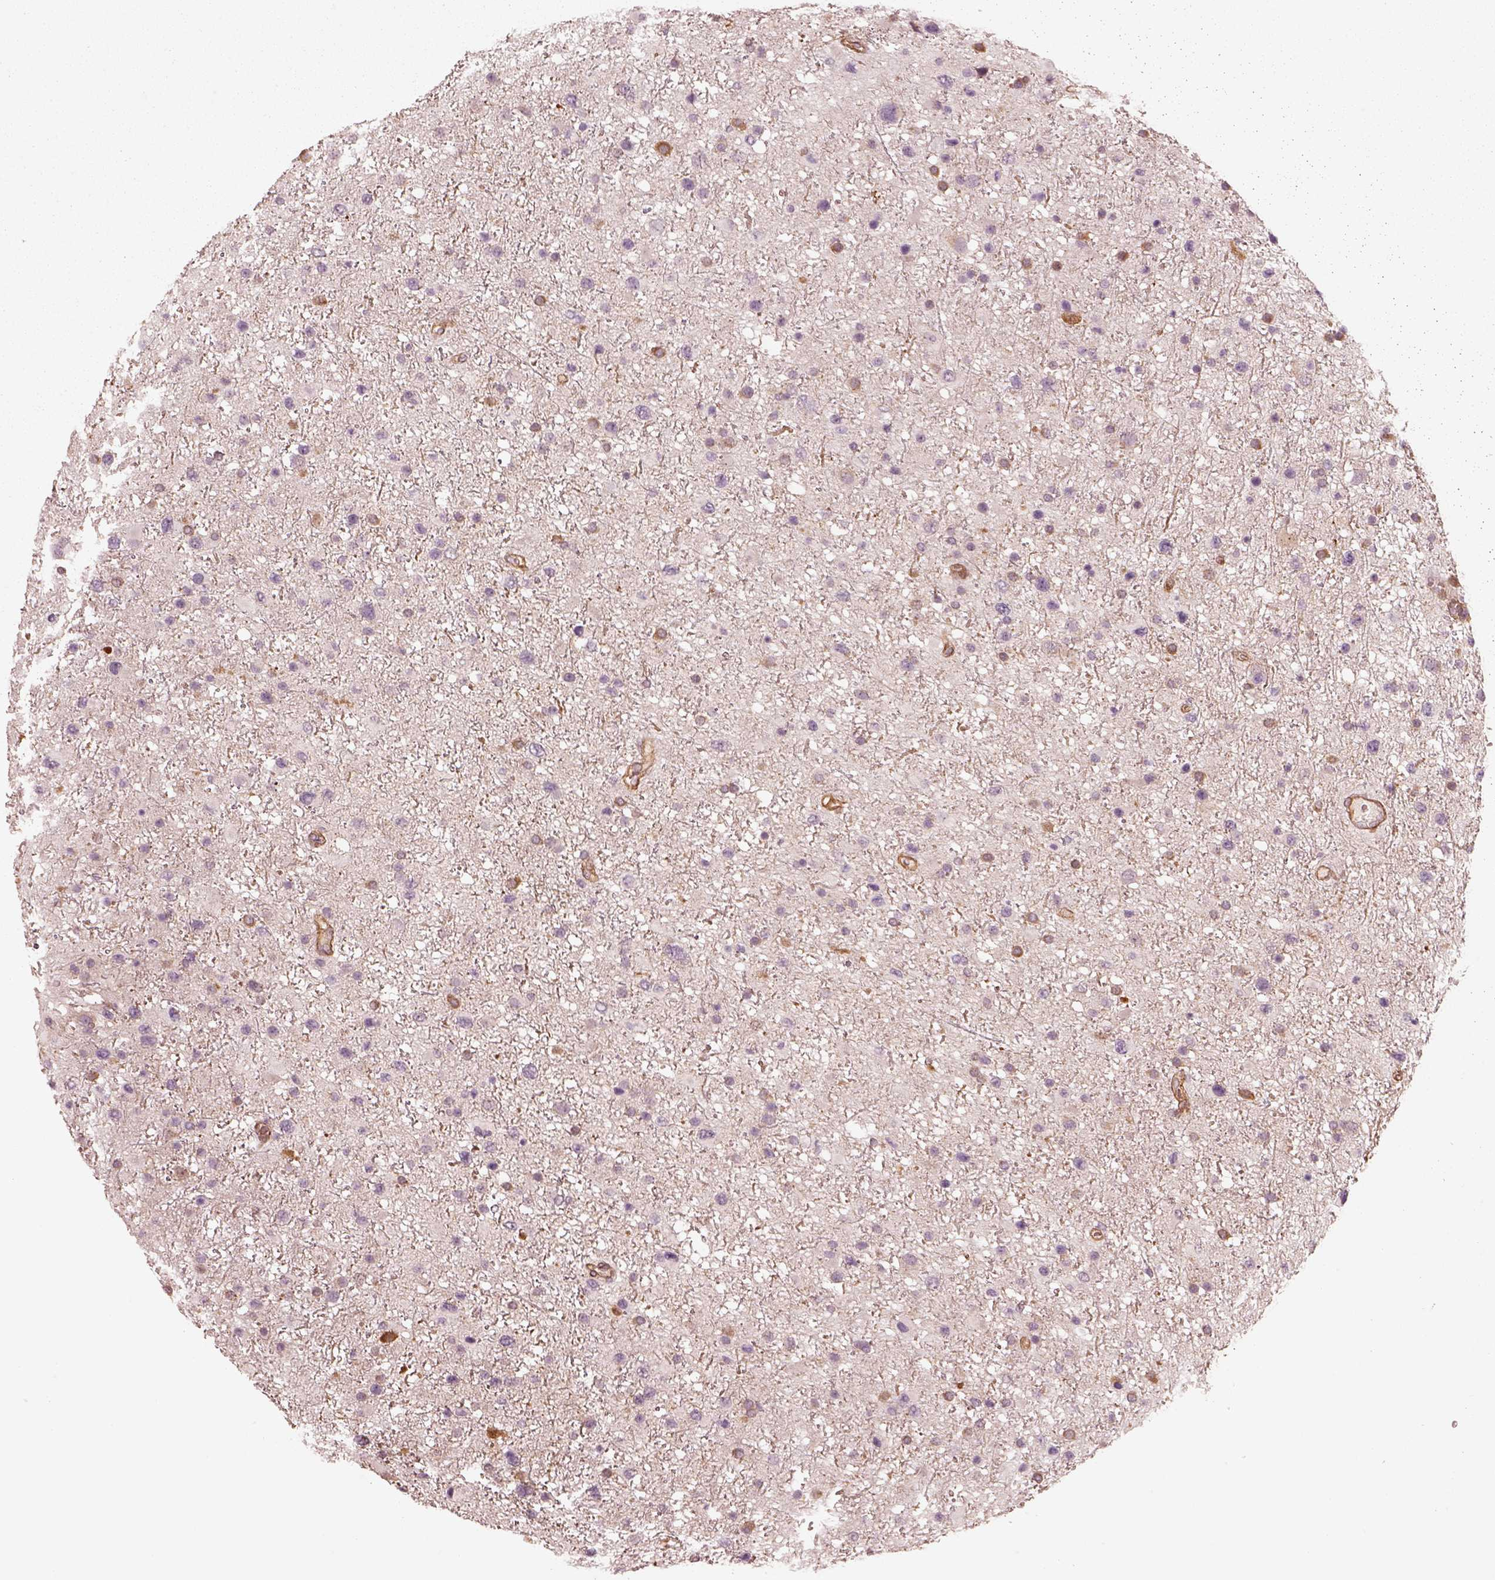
{"staining": {"intensity": "negative", "quantity": "none", "location": "none"}, "tissue": "glioma", "cell_type": "Tumor cells", "image_type": "cancer", "snomed": [{"axis": "morphology", "description": "Glioma, malignant, Low grade"}, {"axis": "topography", "description": "Brain"}], "caption": "High magnification brightfield microscopy of malignant glioma (low-grade) stained with DAB (brown) and counterstained with hematoxylin (blue): tumor cells show no significant expression.", "gene": "CRYM", "patient": {"sex": "female", "age": 32}}